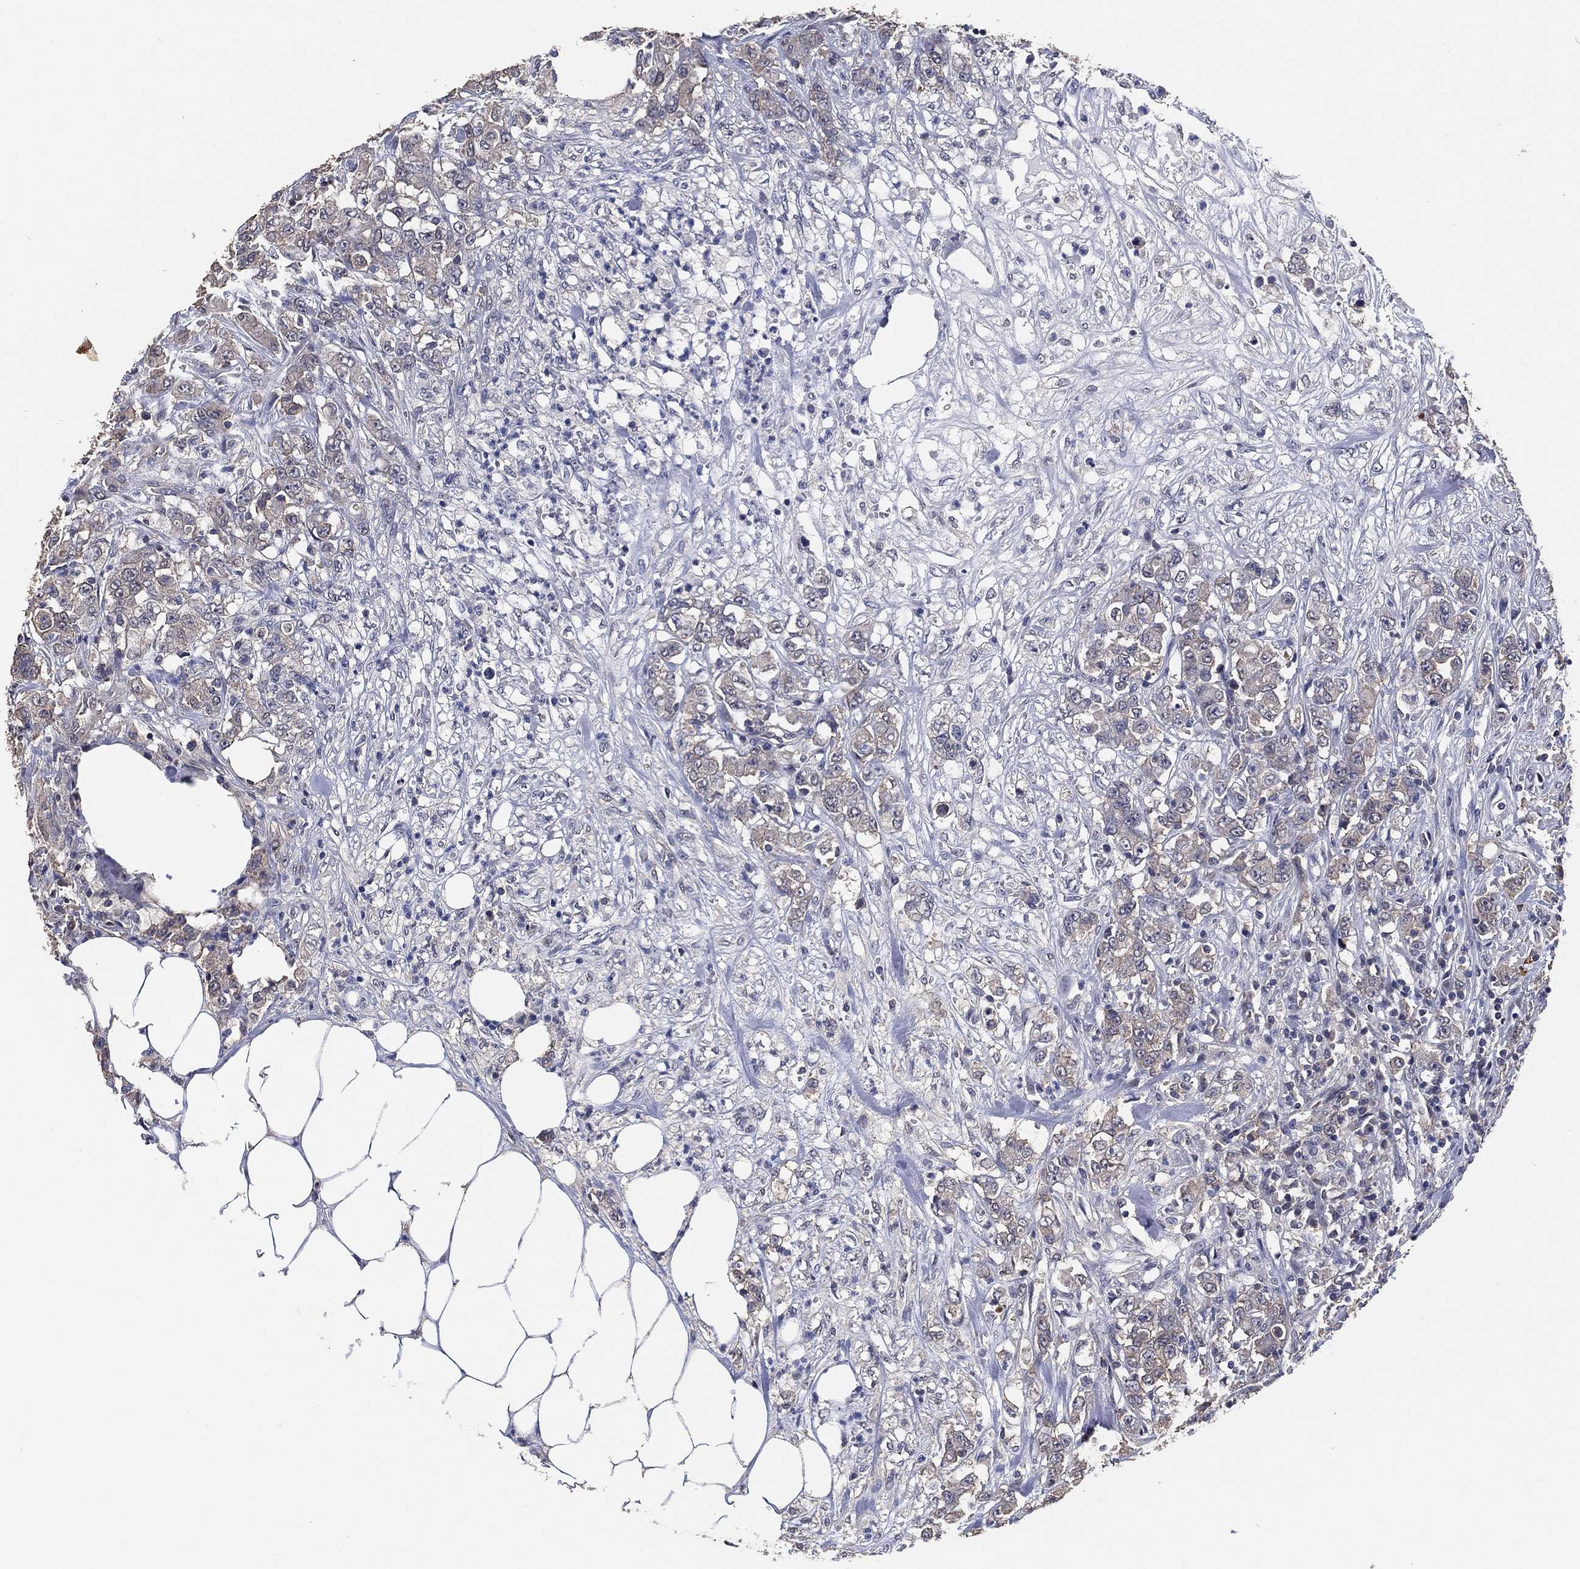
{"staining": {"intensity": "negative", "quantity": "none", "location": "none"}, "tissue": "colorectal cancer", "cell_type": "Tumor cells", "image_type": "cancer", "snomed": [{"axis": "morphology", "description": "Adenocarcinoma, NOS"}, {"axis": "topography", "description": "Colon"}], "caption": "The IHC photomicrograph has no significant positivity in tumor cells of colorectal cancer (adenocarcinoma) tissue.", "gene": "KLK5", "patient": {"sex": "female", "age": 48}}